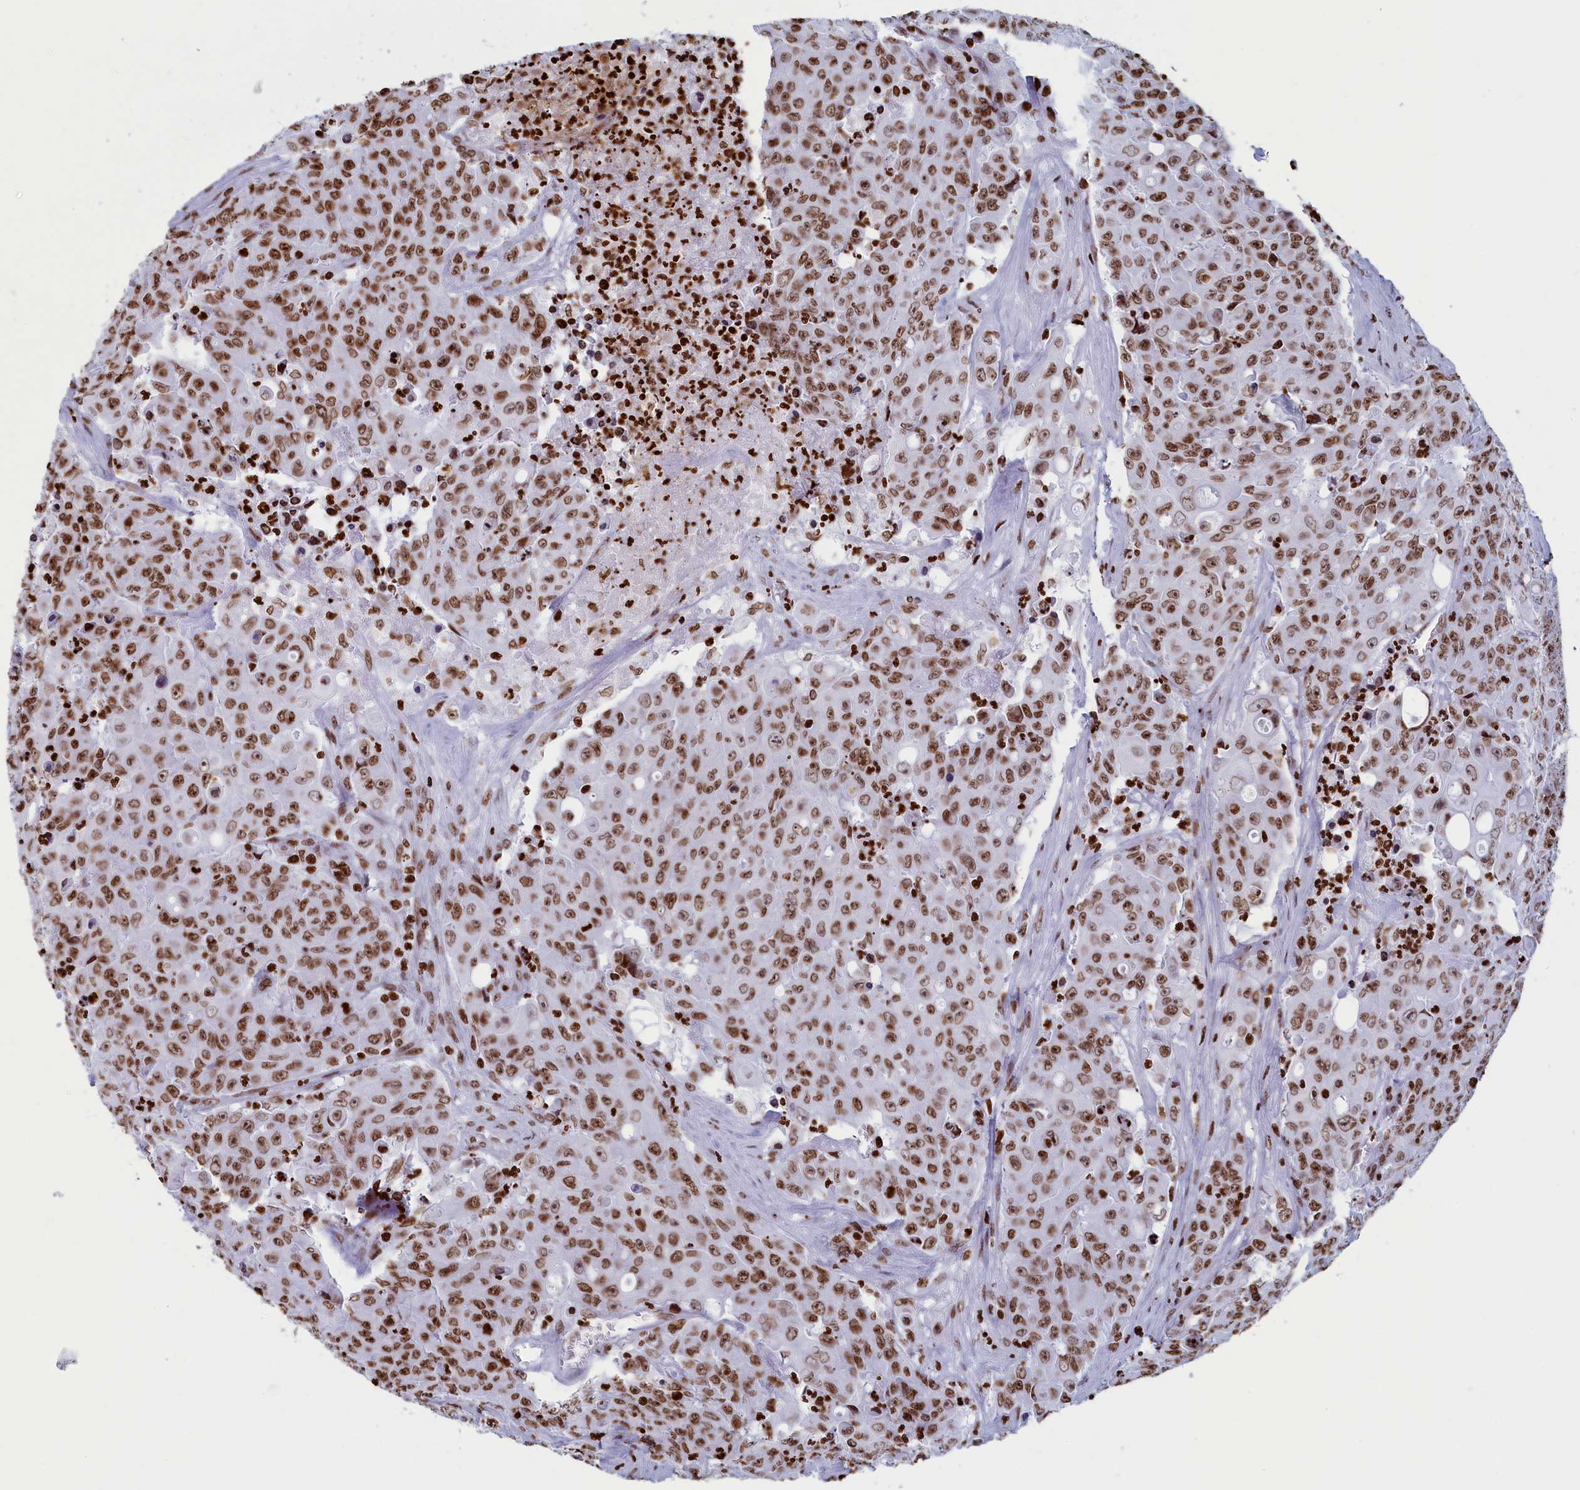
{"staining": {"intensity": "moderate", "quantity": ">75%", "location": "nuclear"}, "tissue": "colorectal cancer", "cell_type": "Tumor cells", "image_type": "cancer", "snomed": [{"axis": "morphology", "description": "Adenocarcinoma, NOS"}, {"axis": "topography", "description": "Colon"}], "caption": "Immunohistochemical staining of colorectal cancer (adenocarcinoma) reveals moderate nuclear protein positivity in about >75% of tumor cells.", "gene": "APOBEC3A", "patient": {"sex": "male", "age": 51}}